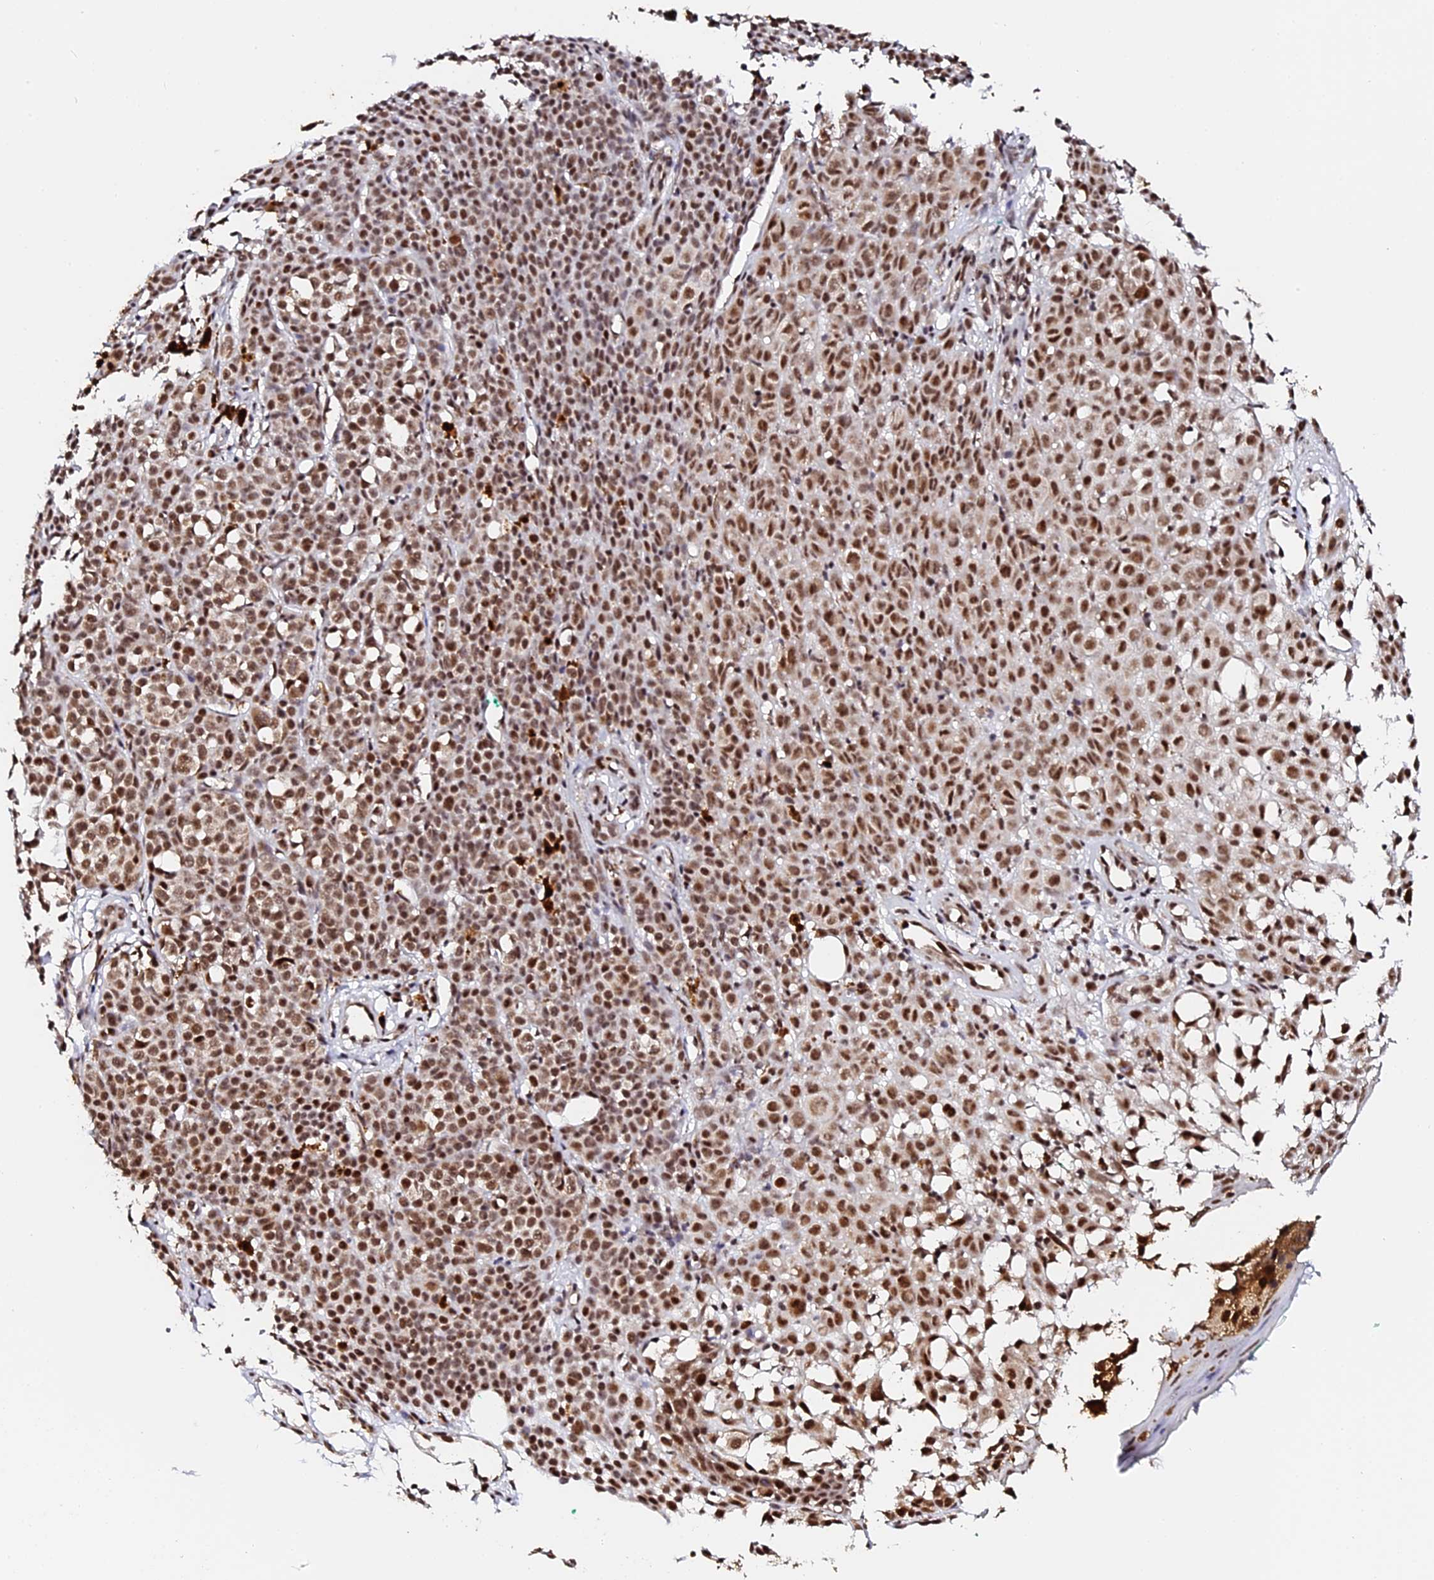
{"staining": {"intensity": "strong", "quantity": ">75%", "location": "nuclear"}, "tissue": "melanoma", "cell_type": "Tumor cells", "image_type": "cancer", "snomed": [{"axis": "morphology", "description": "Malignant melanoma, NOS"}, {"axis": "topography", "description": "Skin of leg"}], "caption": "The micrograph reveals a brown stain indicating the presence of a protein in the nuclear of tumor cells in malignant melanoma. The protein is stained brown, and the nuclei are stained in blue (DAB IHC with brightfield microscopy, high magnification).", "gene": "MCRS1", "patient": {"sex": "female", "age": 72}}